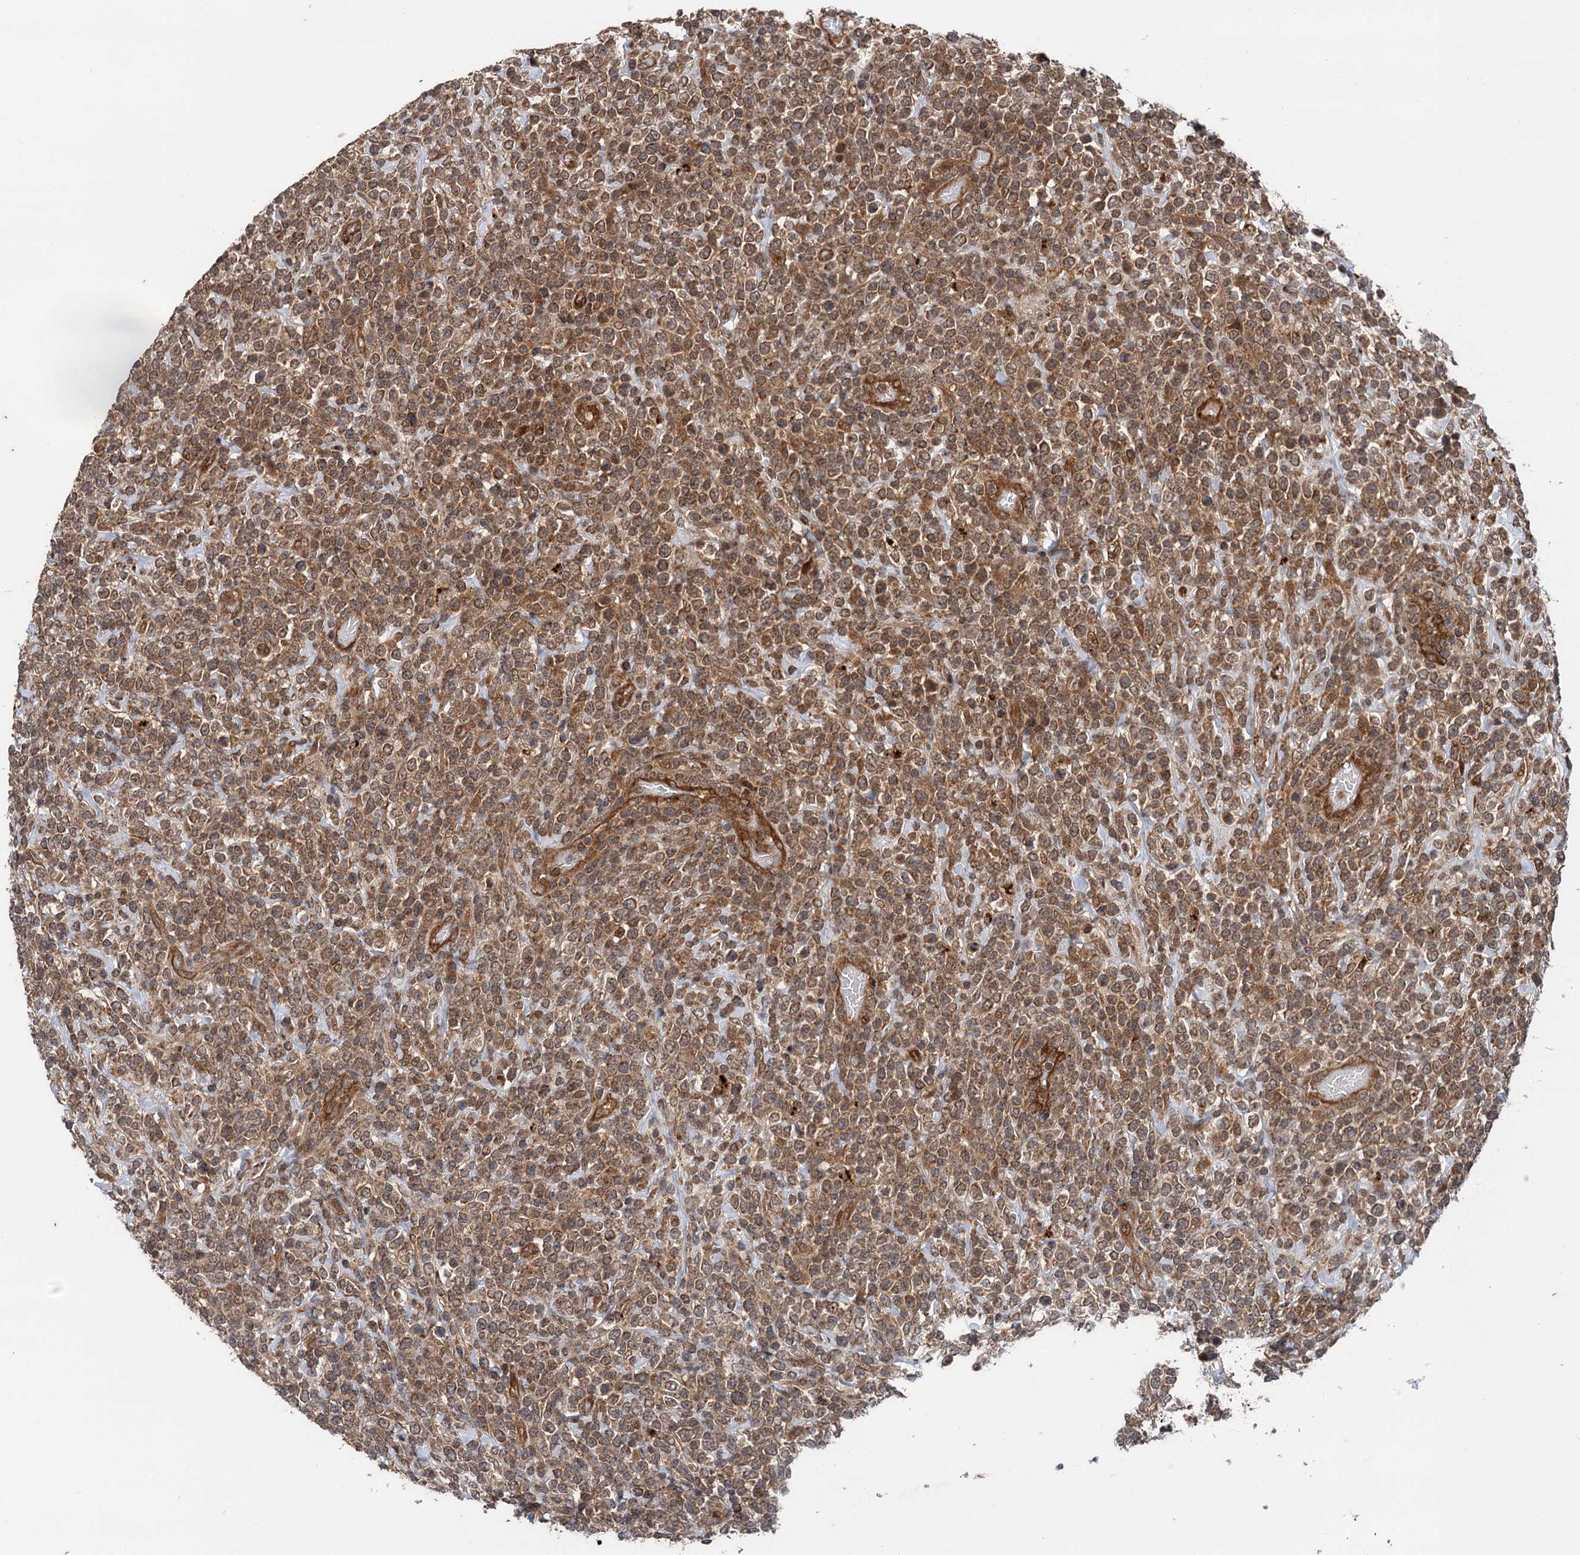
{"staining": {"intensity": "moderate", "quantity": ">75%", "location": "cytoplasmic/membranous"}, "tissue": "lymphoma", "cell_type": "Tumor cells", "image_type": "cancer", "snomed": [{"axis": "morphology", "description": "Malignant lymphoma, non-Hodgkin's type, High grade"}, {"axis": "topography", "description": "Colon"}], "caption": "Malignant lymphoma, non-Hodgkin's type (high-grade) was stained to show a protein in brown. There is medium levels of moderate cytoplasmic/membranous positivity in approximately >75% of tumor cells.", "gene": "NLRP10", "patient": {"sex": "female", "age": 53}}